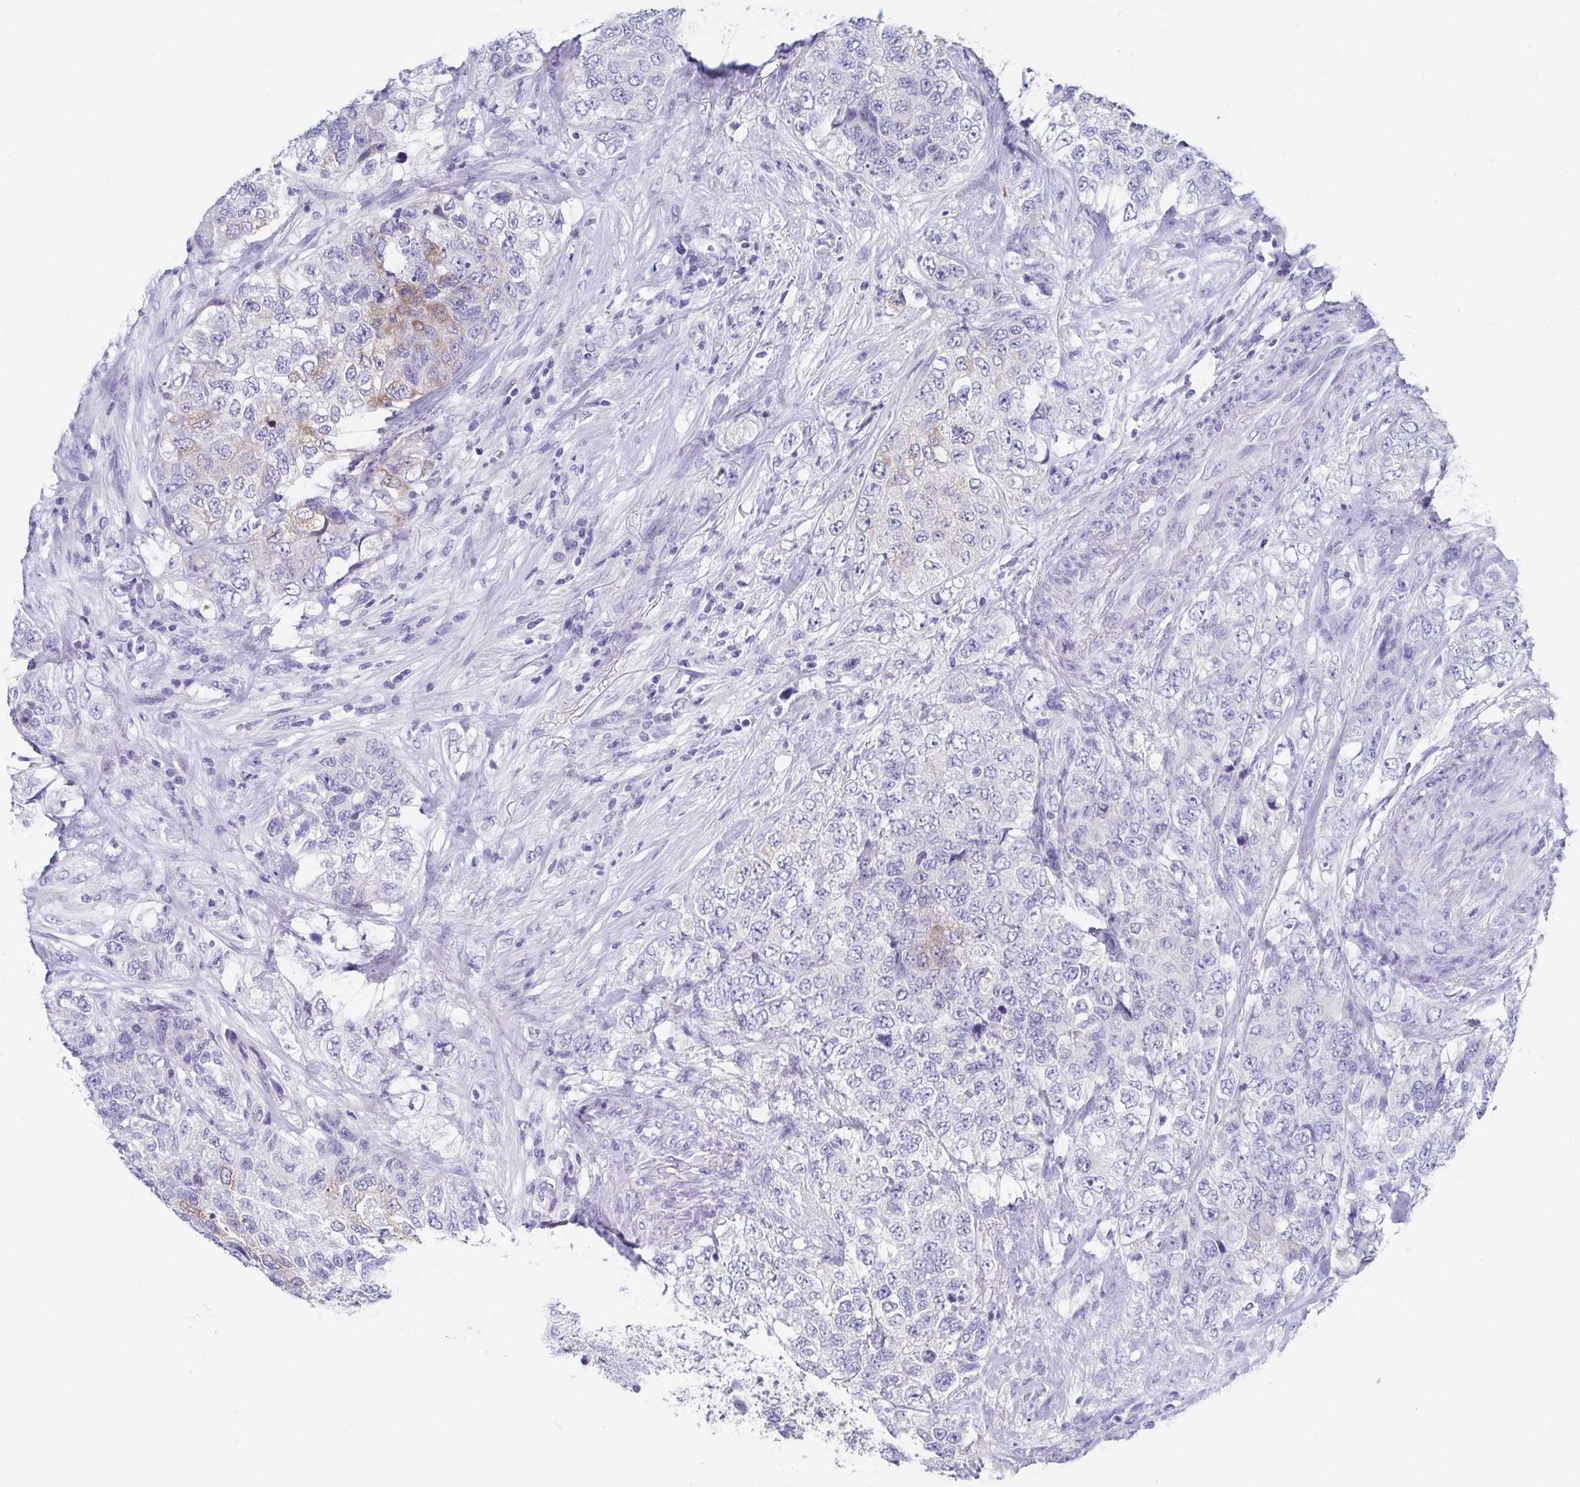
{"staining": {"intensity": "moderate", "quantity": "<25%", "location": "cytoplasmic/membranous"}, "tissue": "urothelial cancer", "cell_type": "Tumor cells", "image_type": "cancer", "snomed": [{"axis": "morphology", "description": "Urothelial carcinoma, High grade"}, {"axis": "topography", "description": "Urinary bladder"}], "caption": "Urothelial cancer stained with immunohistochemistry (IHC) demonstrates moderate cytoplasmic/membranous expression in approximately <25% of tumor cells.", "gene": "SSC4D", "patient": {"sex": "female", "age": 78}}